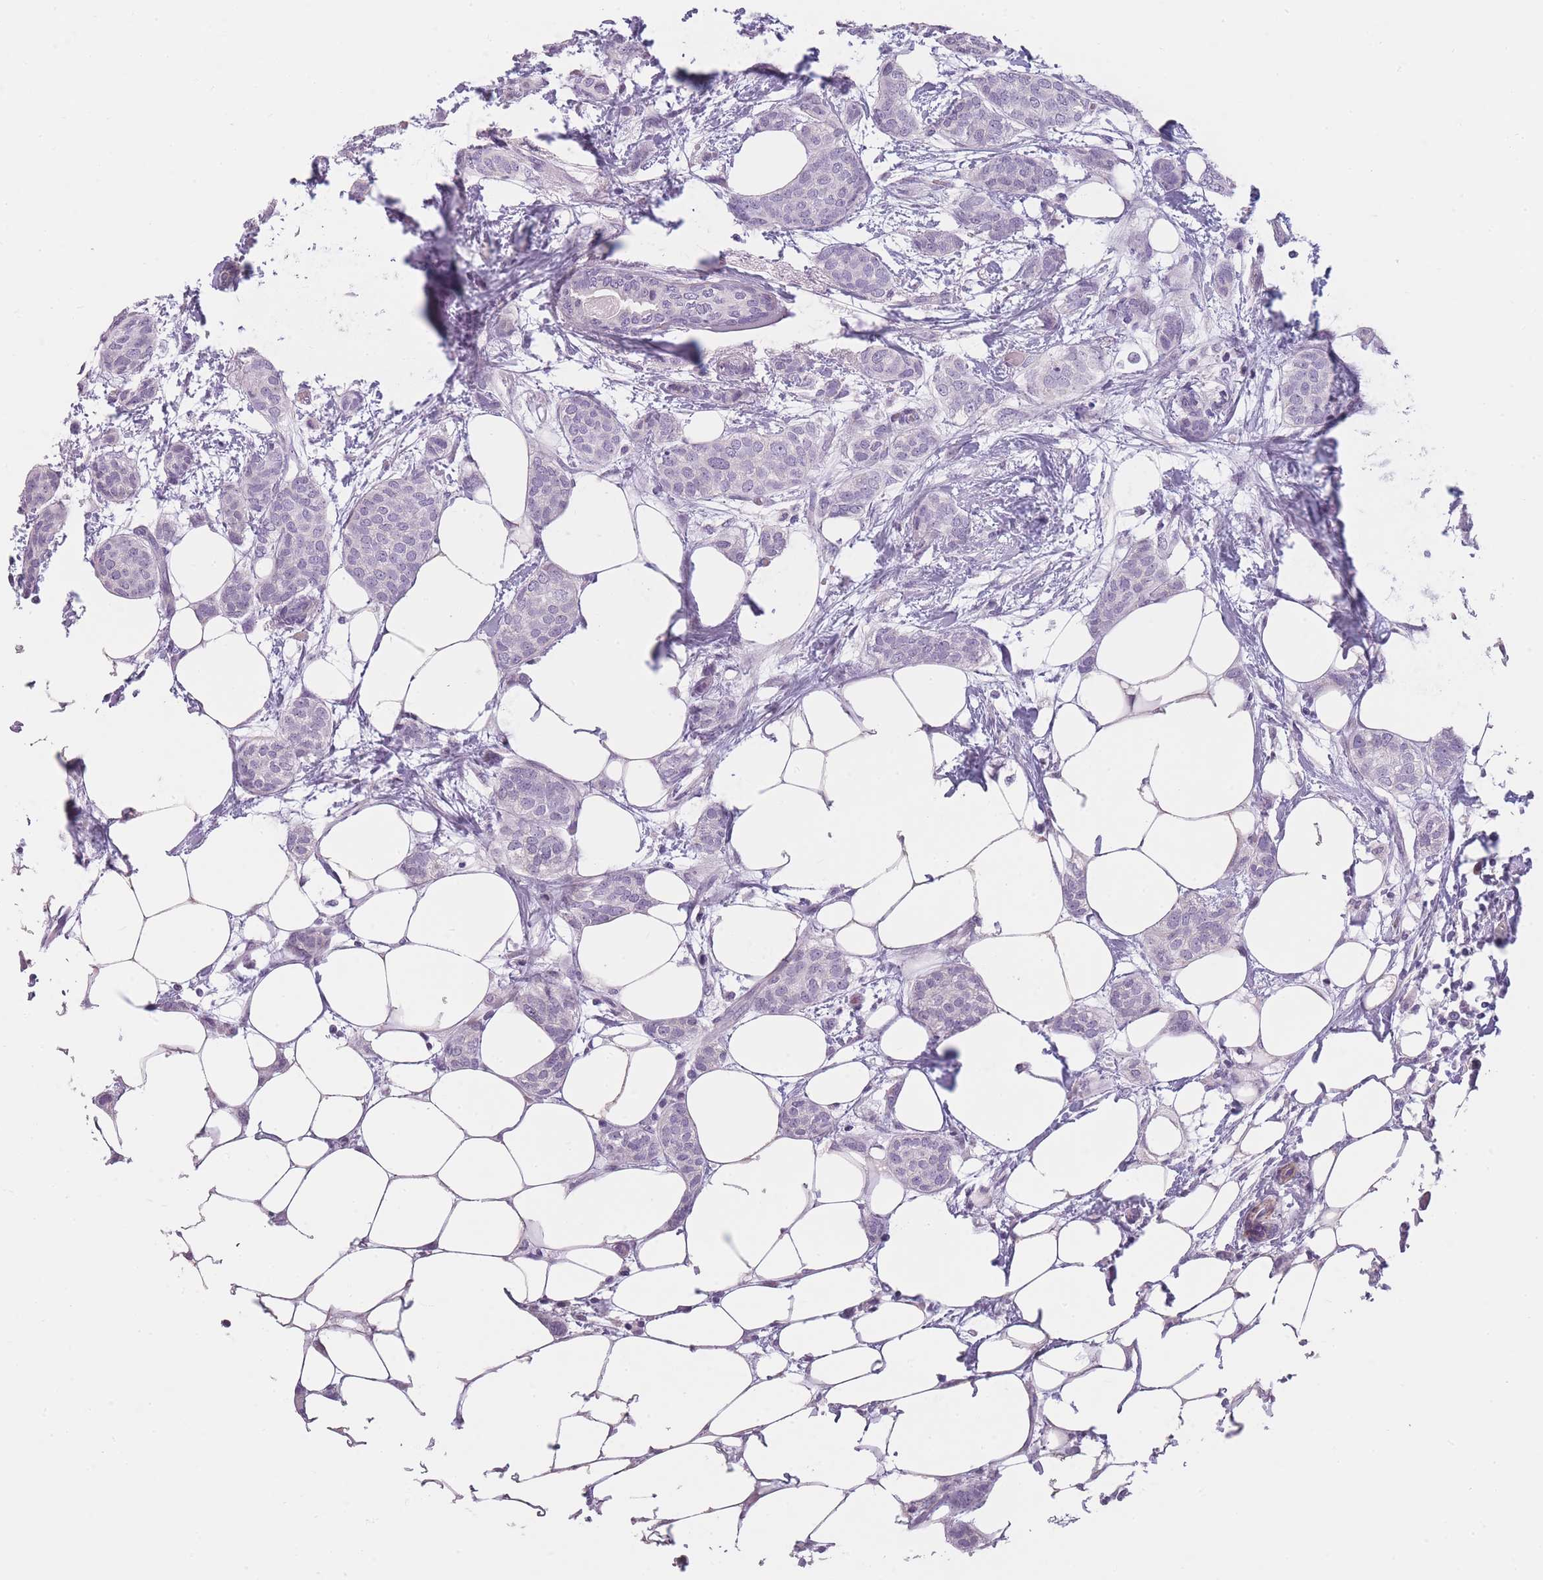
{"staining": {"intensity": "negative", "quantity": "none", "location": "none"}, "tissue": "breast cancer", "cell_type": "Tumor cells", "image_type": "cancer", "snomed": [{"axis": "morphology", "description": "Duct carcinoma"}, {"axis": "topography", "description": "Breast"}], "caption": "Tumor cells are negative for brown protein staining in breast invasive ductal carcinoma. (DAB (3,3'-diaminobenzidine) immunohistochemistry (IHC) with hematoxylin counter stain).", "gene": "TMEM236", "patient": {"sex": "female", "age": 72}}